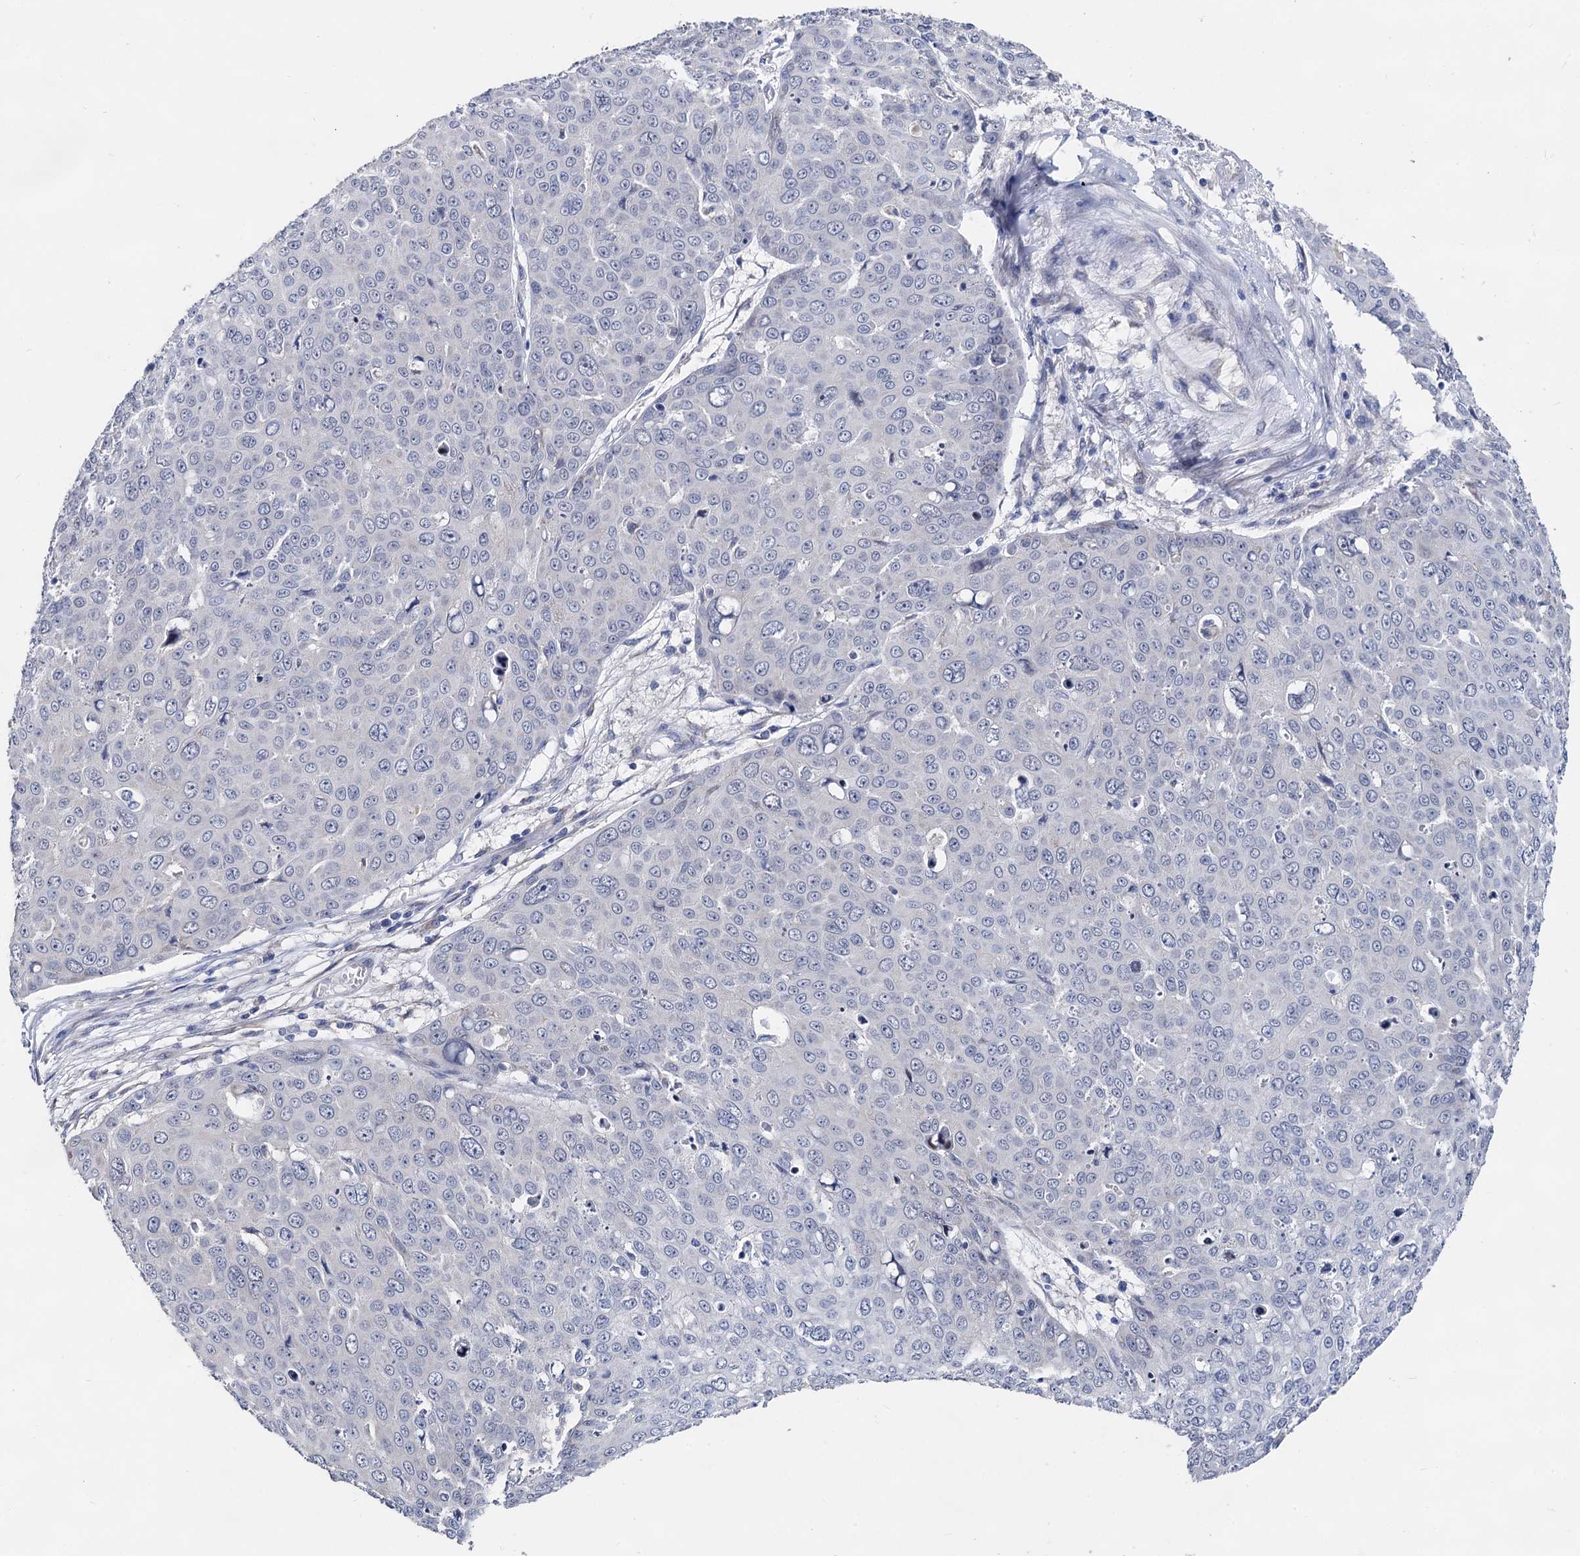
{"staining": {"intensity": "negative", "quantity": "none", "location": "none"}, "tissue": "skin cancer", "cell_type": "Tumor cells", "image_type": "cancer", "snomed": [{"axis": "morphology", "description": "Squamous cell carcinoma, NOS"}, {"axis": "topography", "description": "Skin"}], "caption": "Immunohistochemistry image of human skin squamous cell carcinoma stained for a protein (brown), which exhibits no staining in tumor cells.", "gene": "CAPRIN2", "patient": {"sex": "male", "age": 71}}